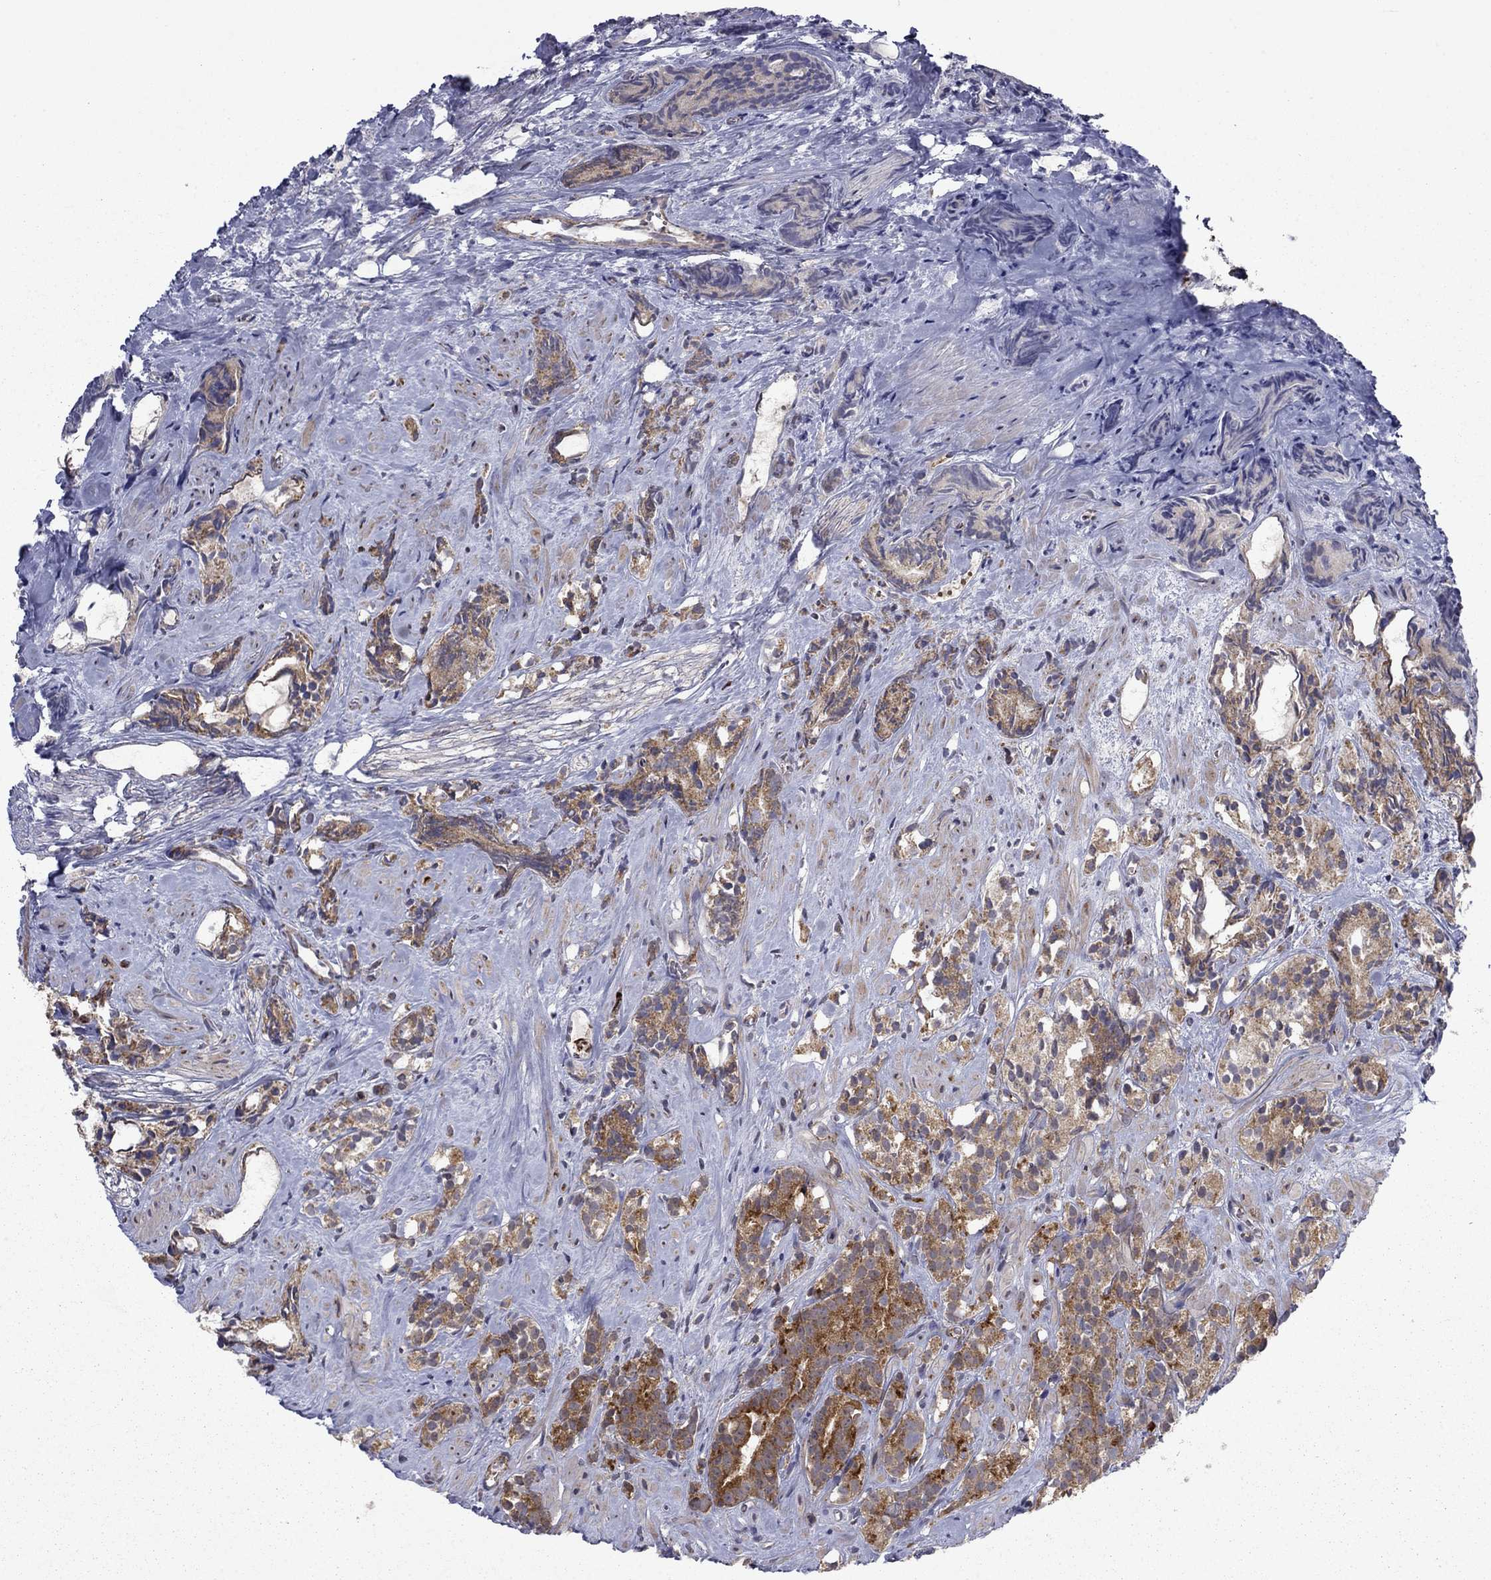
{"staining": {"intensity": "moderate", "quantity": "25%-75%", "location": "cytoplasmic/membranous"}, "tissue": "prostate cancer", "cell_type": "Tumor cells", "image_type": "cancer", "snomed": [{"axis": "morphology", "description": "Adenocarcinoma, High grade"}, {"axis": "topography", "description": "Prostate"}], "caption": "The image demonstrates immunohistochemical staining of prostate high-grade adenocarcinoma. There is moderate cytoplasmic/membranous positivity is appreciated in about 25%-75% of tumor cells.", "gene": "DOP1B", "patient": {"sex": "male", "age": 90}}